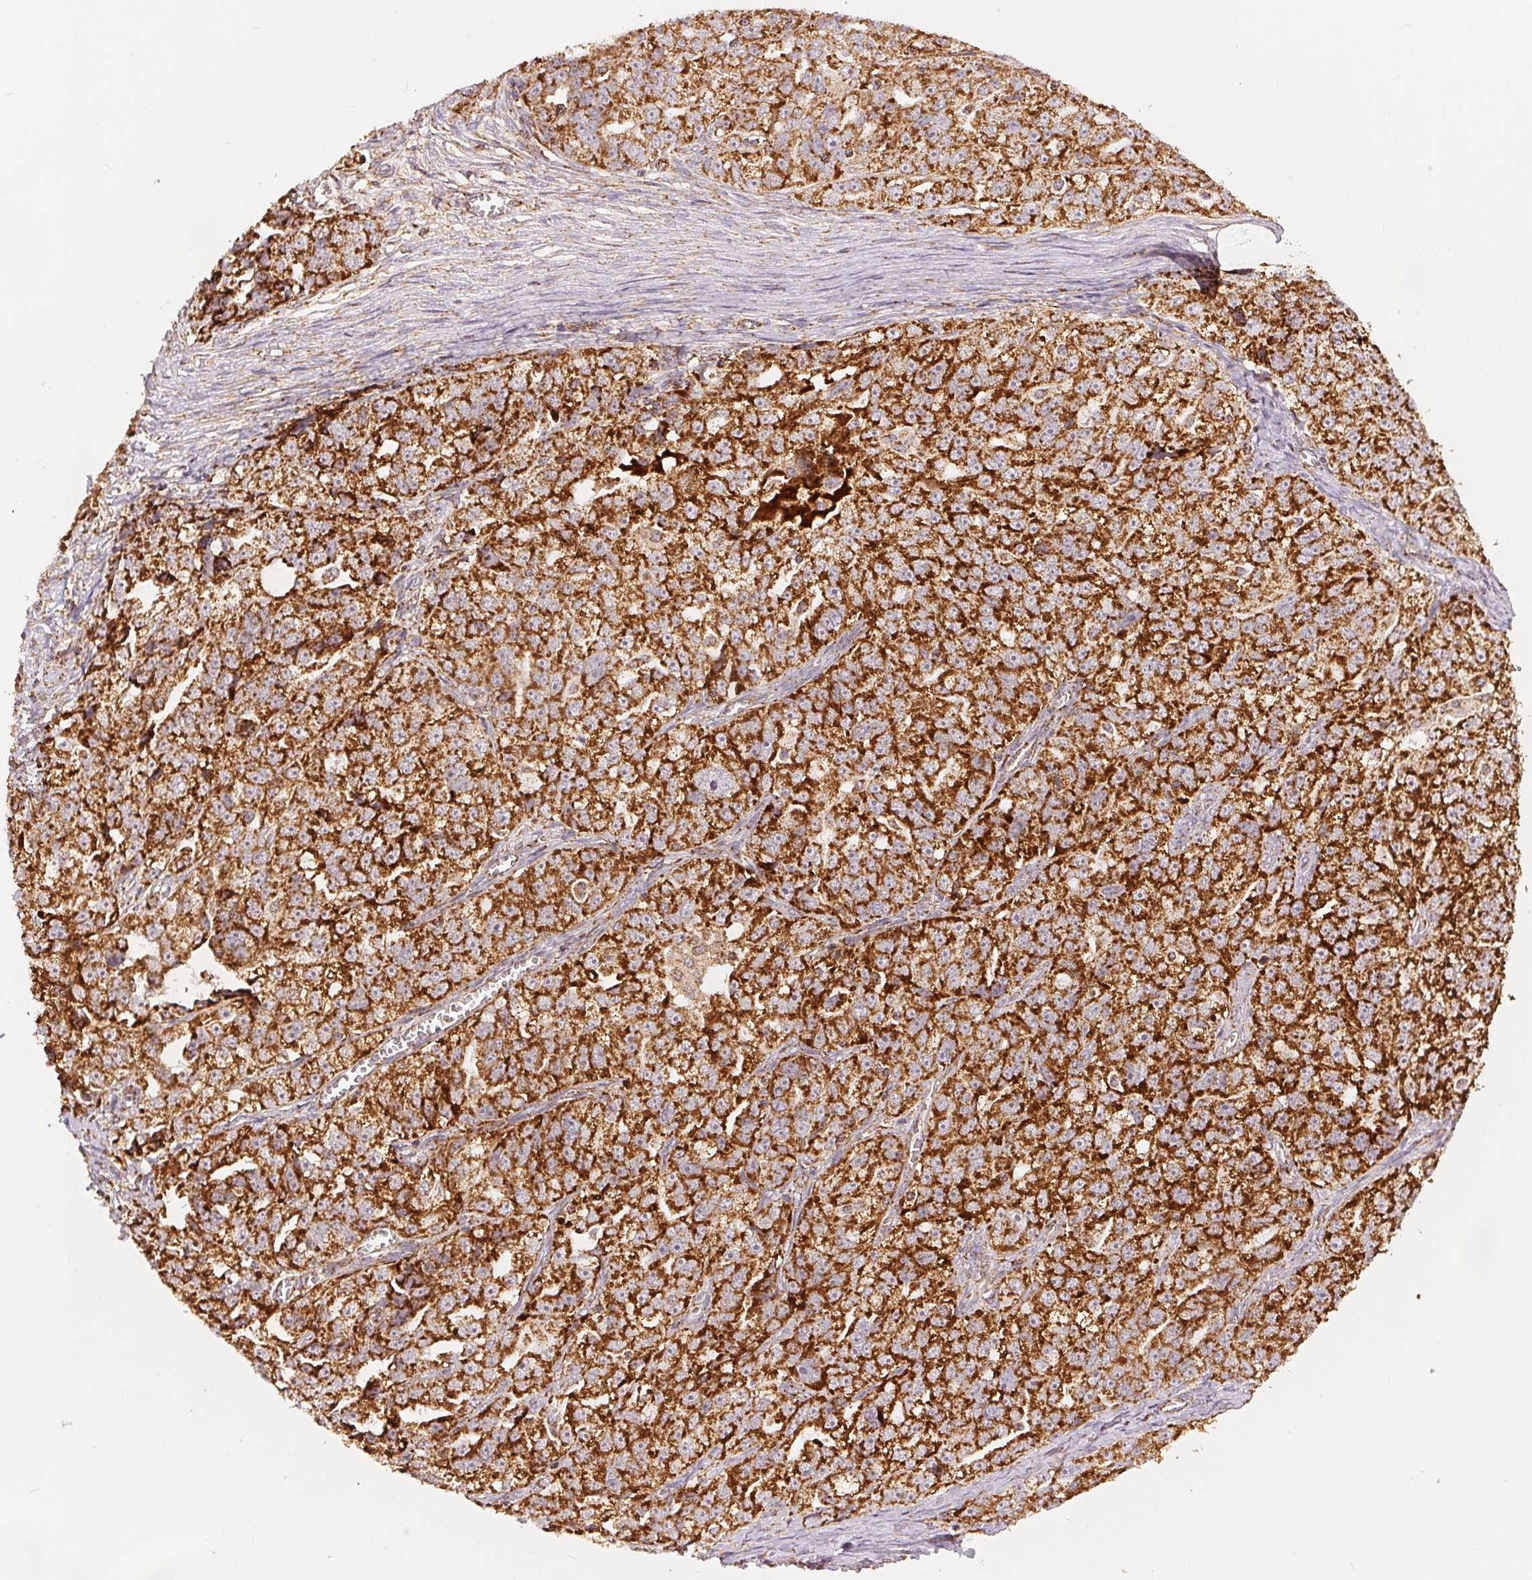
{"staining": {"intensity": "strong", "quantity": ">75%", "location": "cytoplasmic/membranous"}, "tissue": "ovarian cancer", "cell_type": "Tumor cells", "image_type": "cancer", "snomed": [{"axis": "morphology", "description": "Cystadenocarcinoma, serous, NOS"}, {"axis": "topography", "description": "Ovary"}], "caption": "An immunohistochemistry image of neoplastic tissue is shown. Protein staining in brown highlights strong cytoplasmic/membranous positivity in ovarian serous cystadenocarcinoma within tumor cells. (DAB (3,3'-diaminobenzidine) IHC, brown staining for protein, blue staining for nuclei).", "gene": "SDHB", "patient": {"sex": "female", "age": 51}}